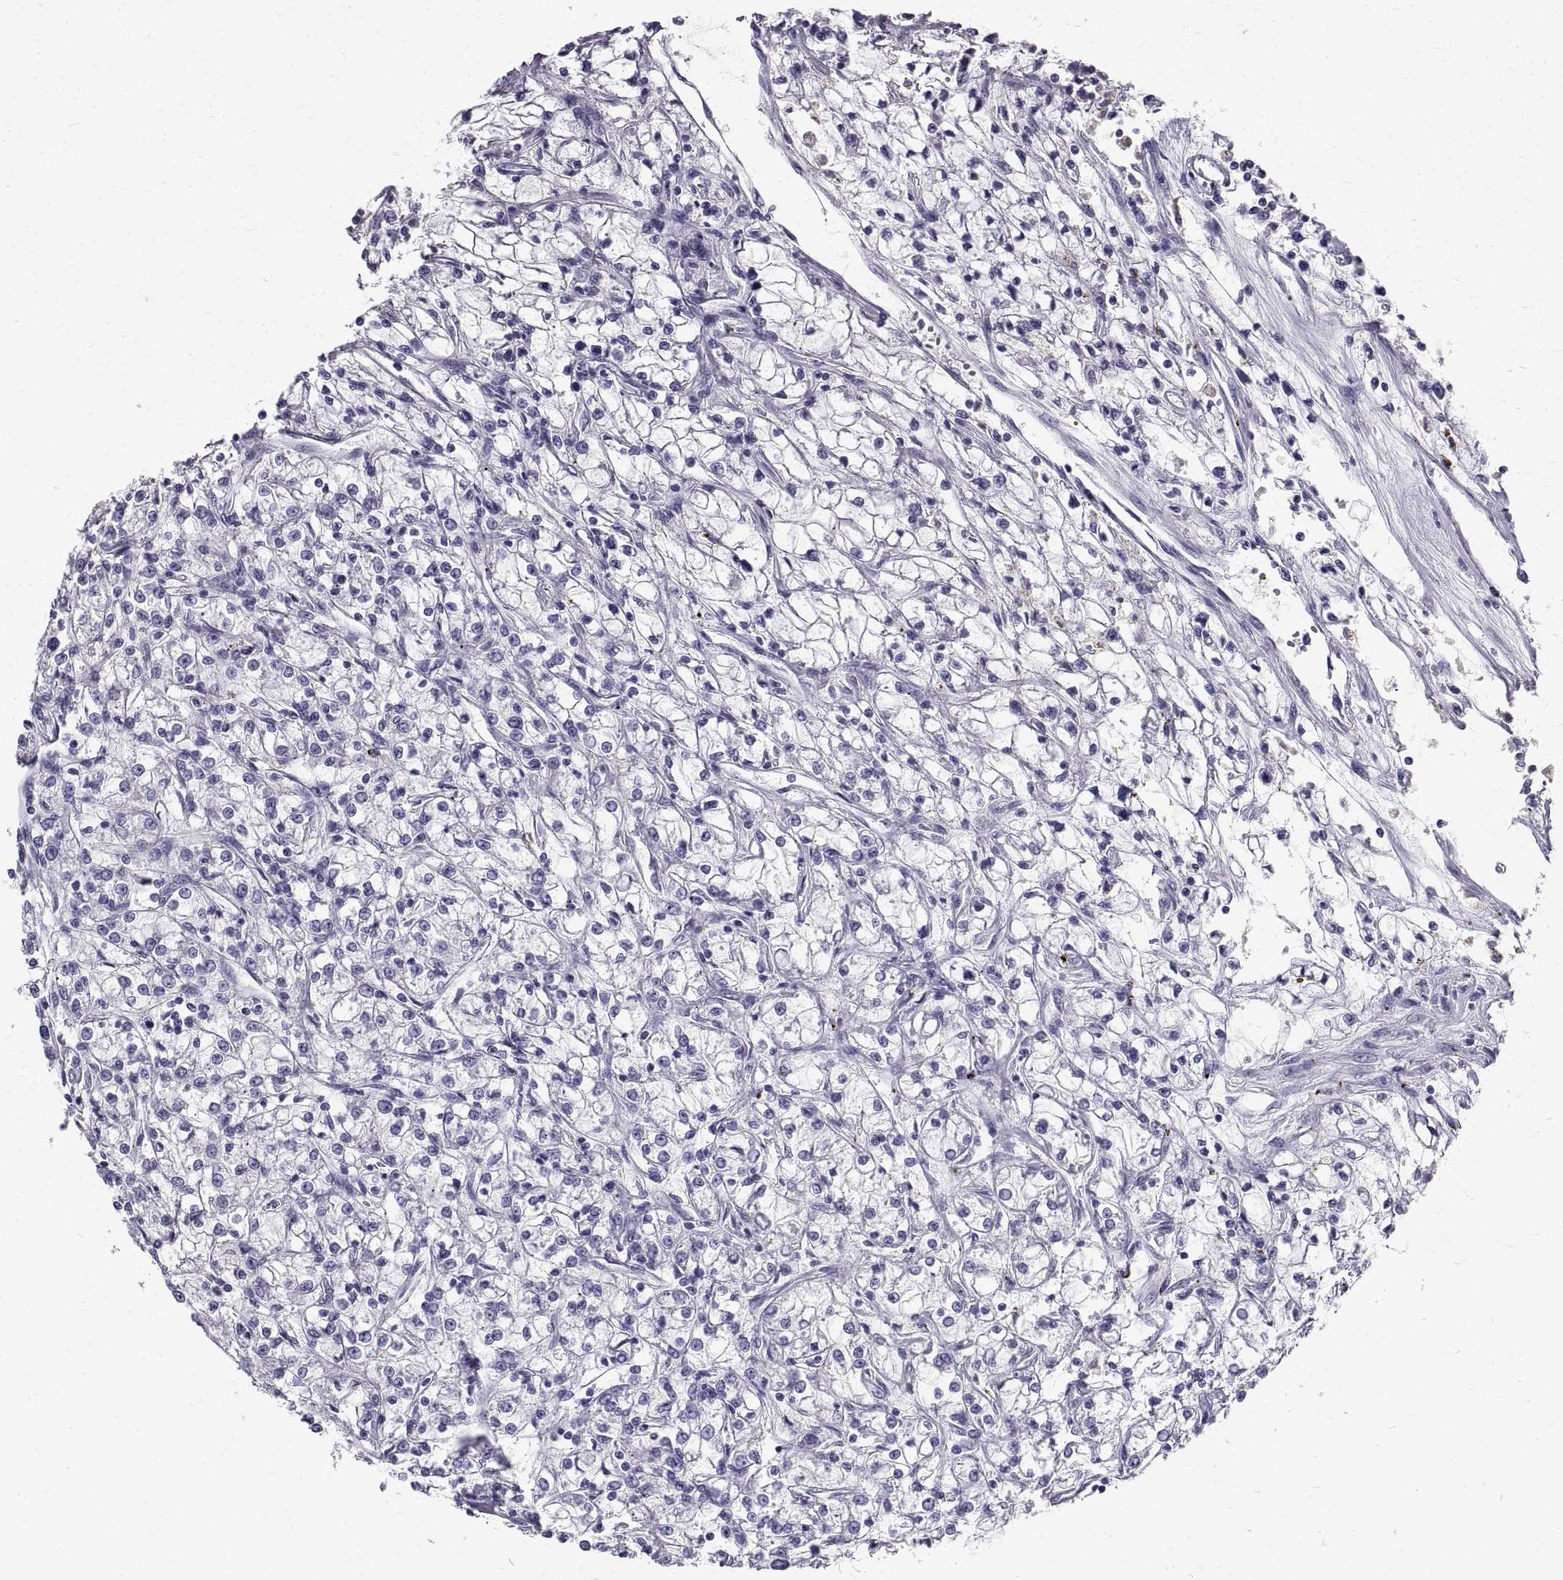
{"staining": {"intensity": "negative", "quantity": "none", "location": "none"}, "tissue": "renal cancer", "cell_type": "Tumor cells", "image_type": "cancer", "snomed": [{"axis": "morphology", "description": "Adenocarcinoma, NOS"}, {"axis": "topography", "description": "Kidney"}], "caption": "IHC of human renal cancer displays no positivity in tumor cells.", "gene": "GNG12", "patient": {"sex": "female", "age": 59}}